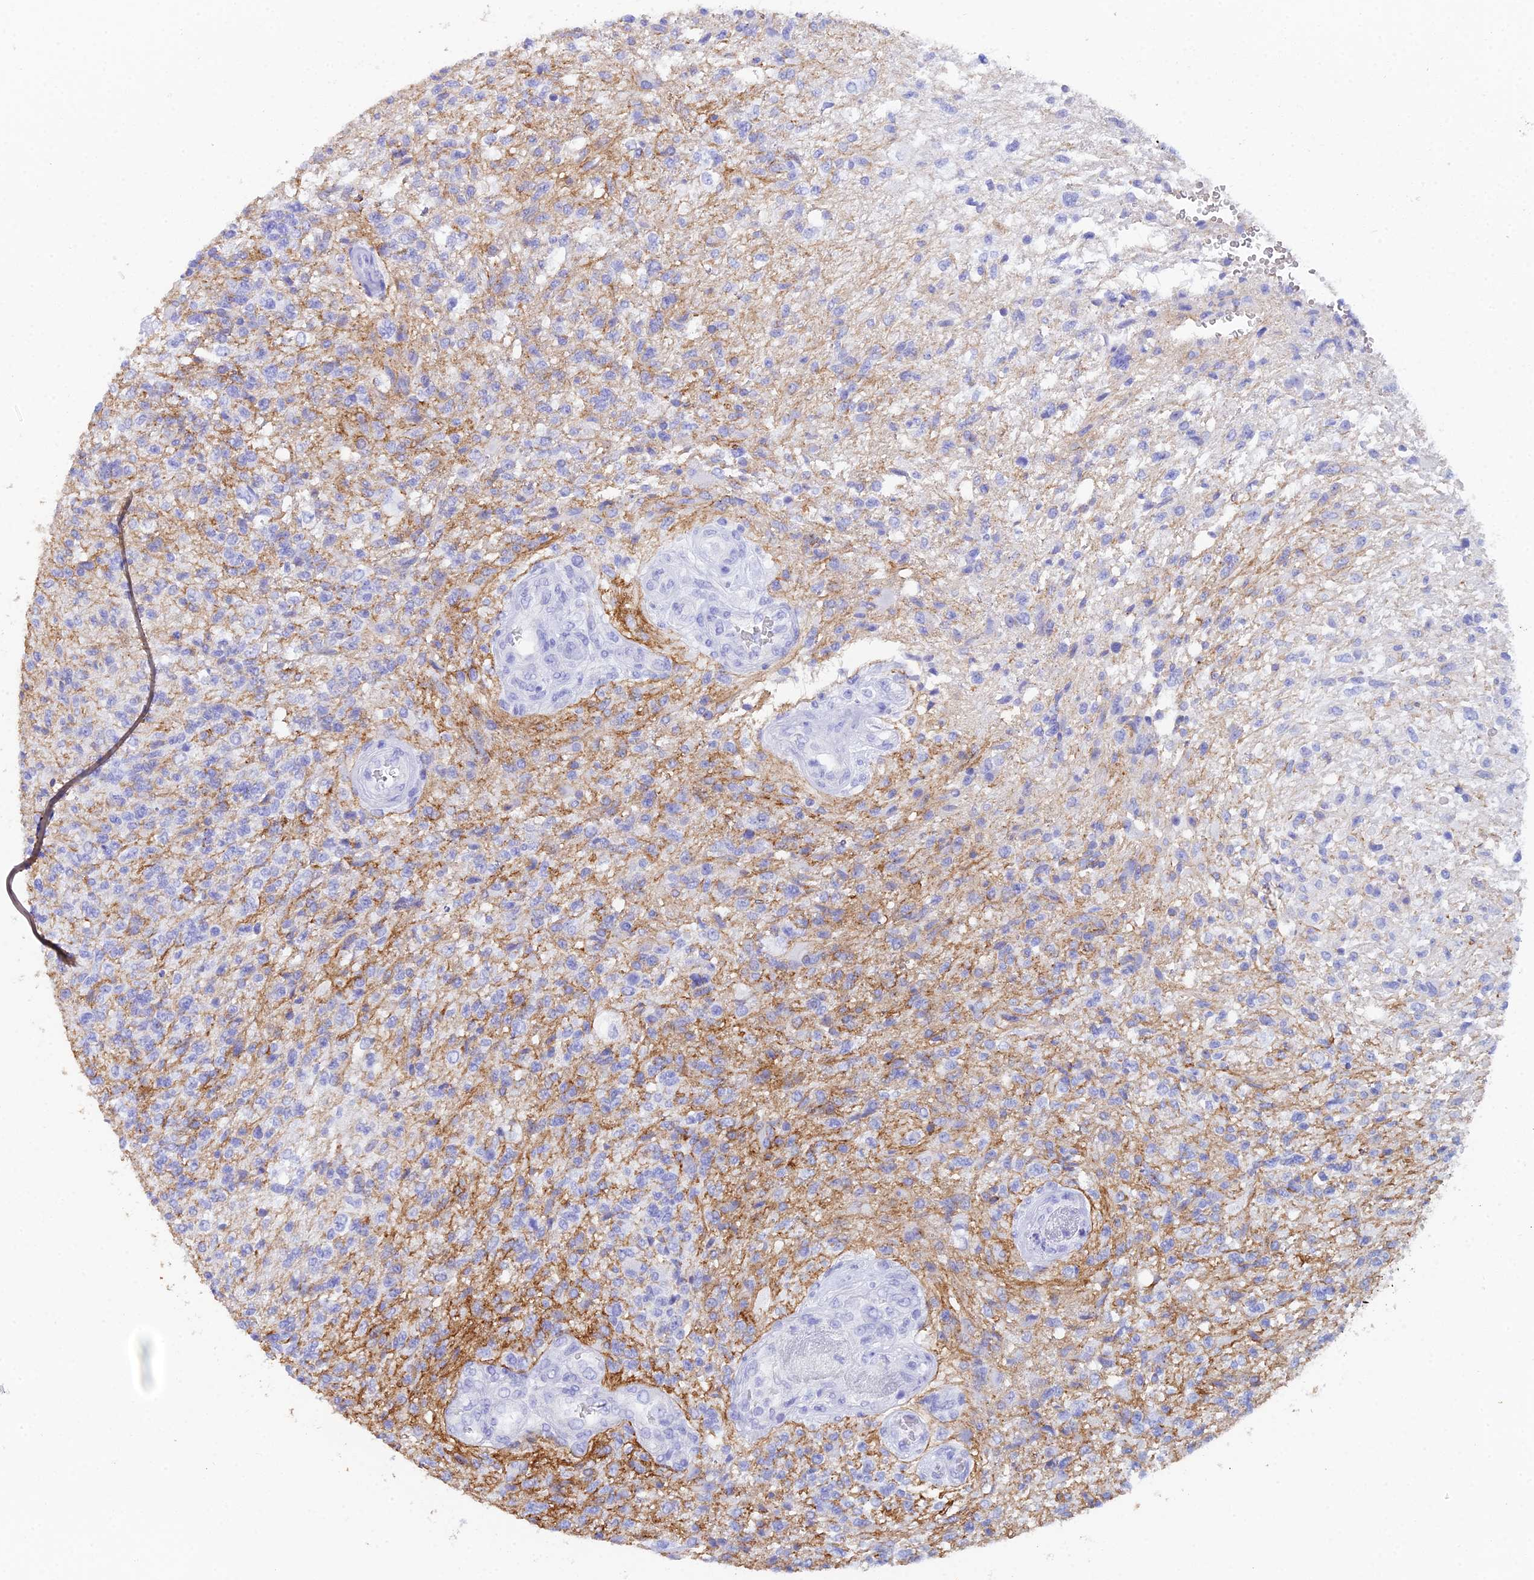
{"staining": {"intensity": "negative", "quantity": "none", "location": "none"}, "tissue": "glioma", "cell_type": "Tumor cells", "image_type": "cancer", "snomed": [{"axis": "morphology", "description": "Glioma, malignant, High grade"}, {"axis": "topography", "description": "Brain"}], "caption": "The photomicrograph displays no significant staining in tumor cells of glioma. (Stains: DAB (3,3'-diaminobenzidine) immunohistochemistry (IHC) with hematoxylin counter stain, Microscopy: brightfield microscopy at high magnification).", "gene": "REG1A", "patient": {"sex": "male", "age": 56}}